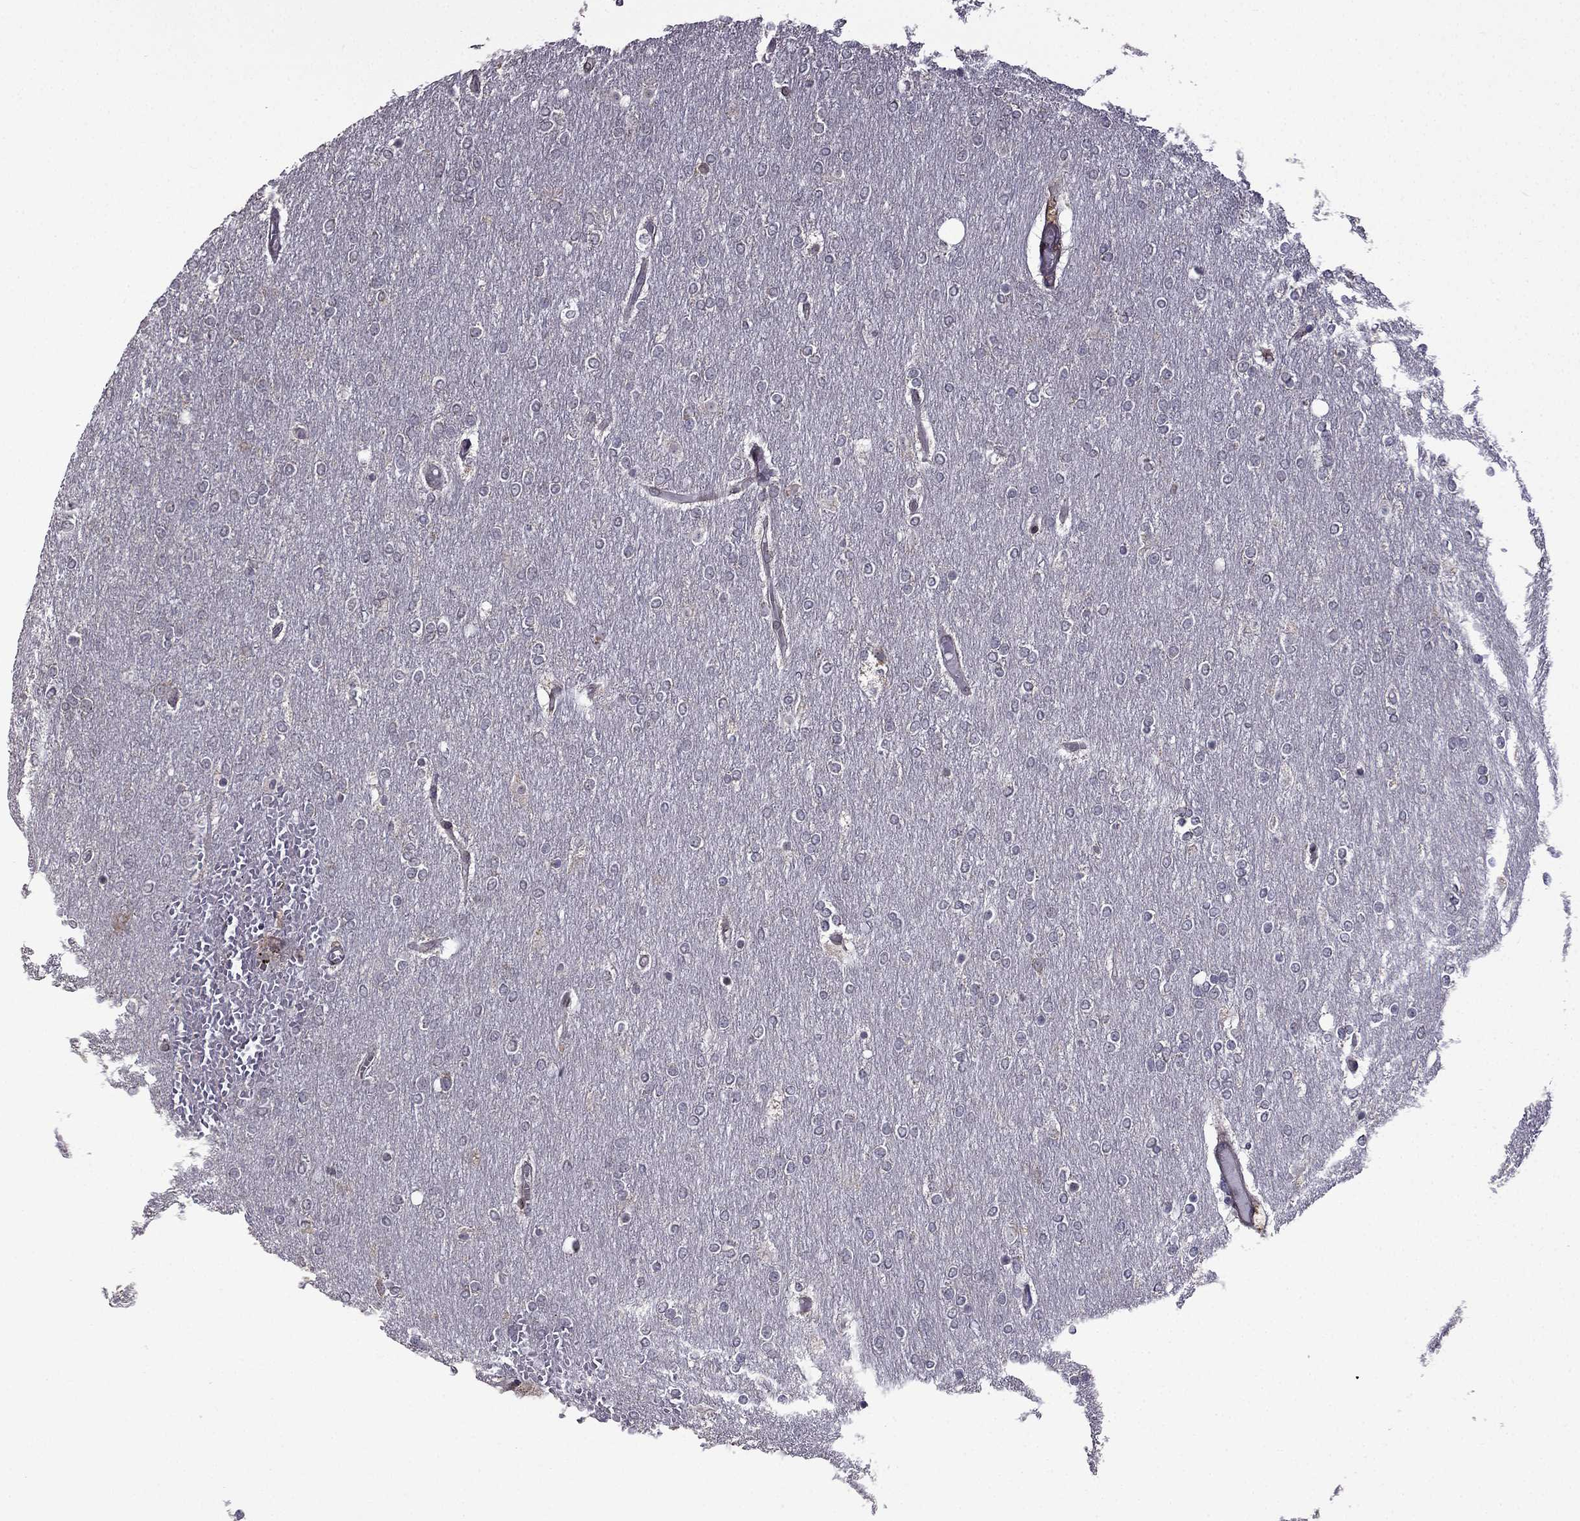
{"staining": {"intensity": "negative", "quantity": "none", "location": "none"}, "tissue": "glioma", "cell_type": "Tumor cells", "image_type": "cancer", "snomed": [{"axis": "morphology", "description": "Glioma, malignant, High grade"}, {"axis": "topography", "description": "Brain"}], "caption": "The micrograph demonstrates no significant positivity in tumor cells of malignant glioma (high-grade).", "gene": "IKBIP", "patient": {"sex": "female", "age": 61}}